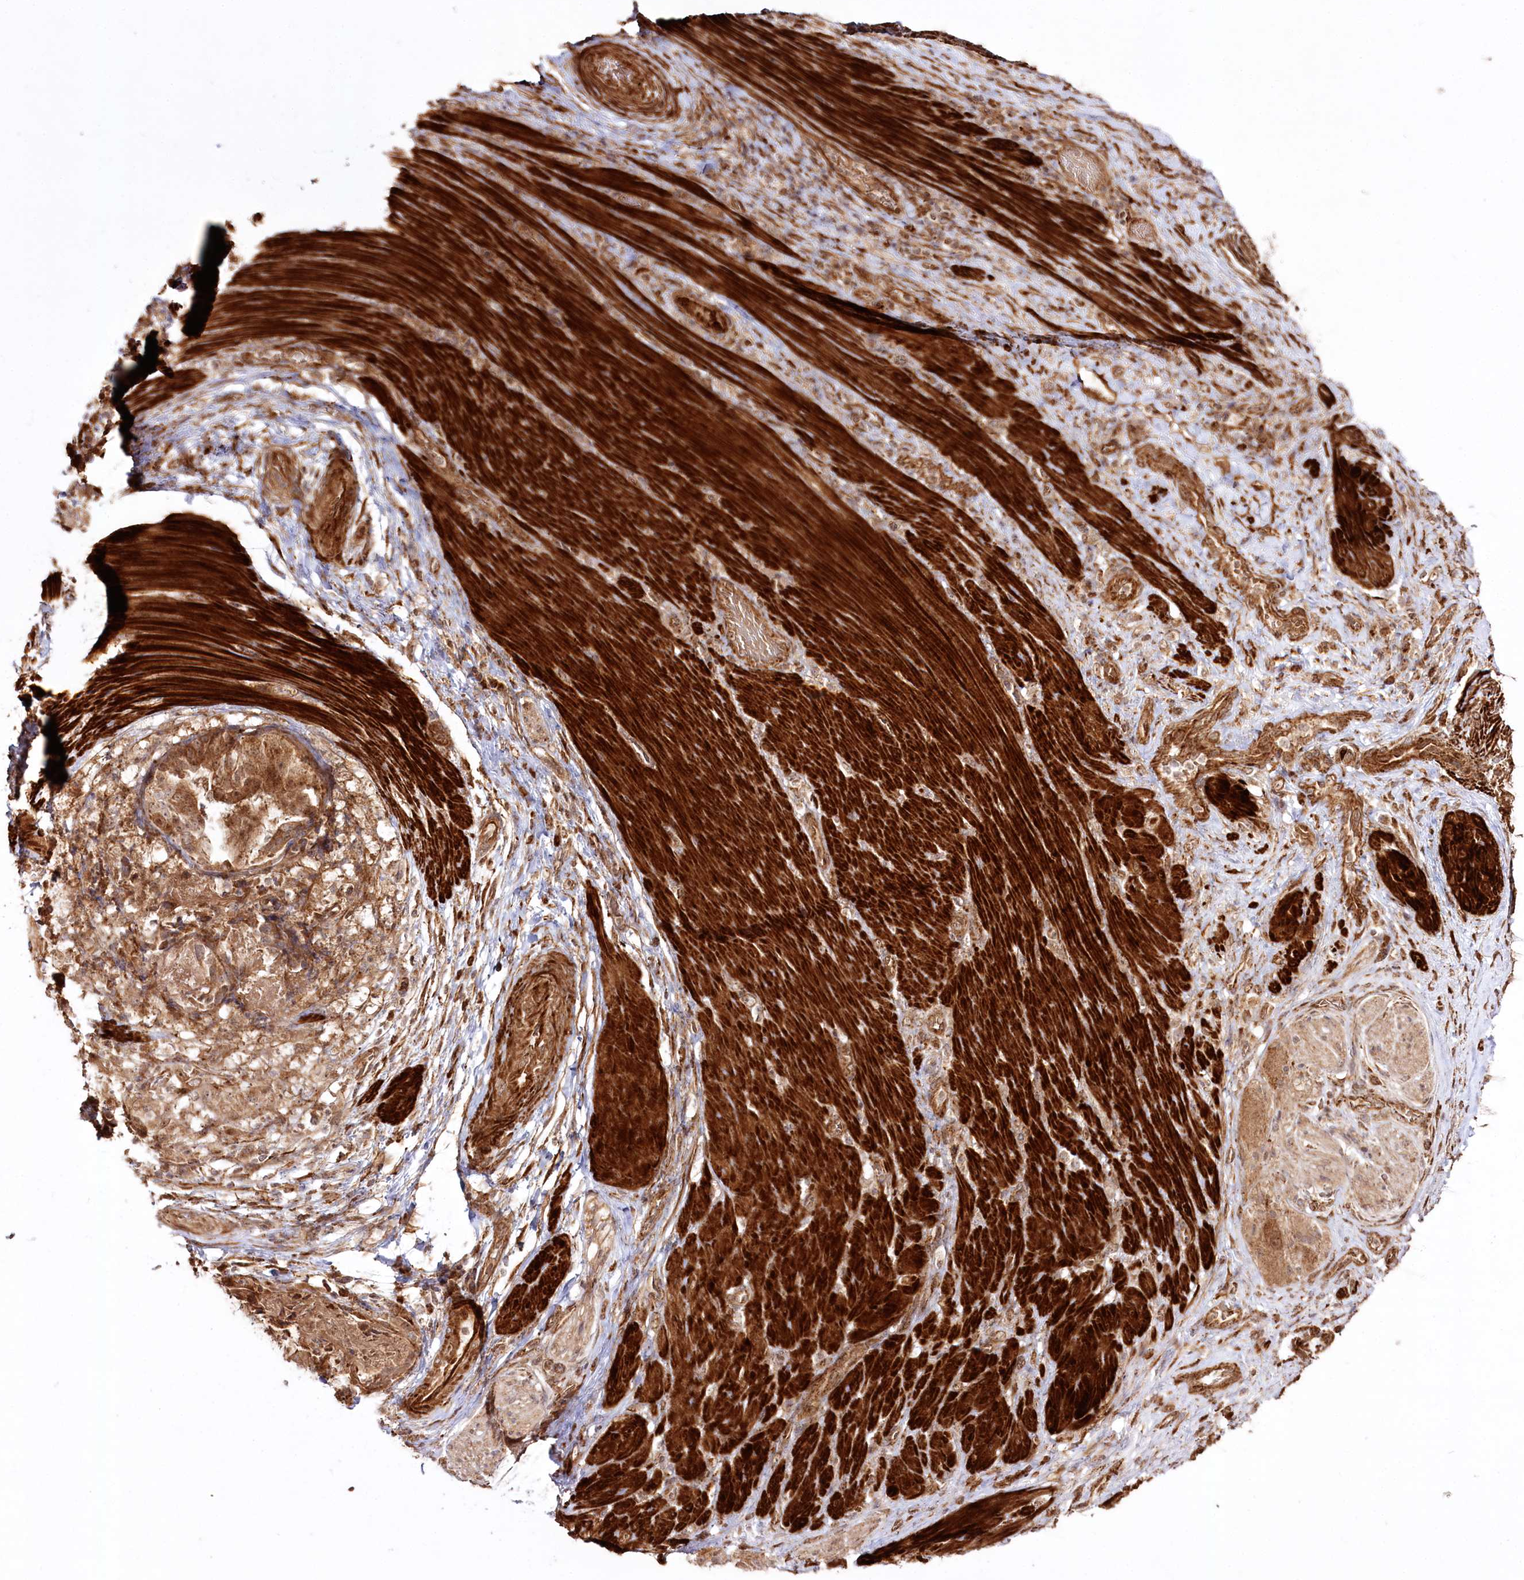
{"staining": {"intensity": "moderate", "quantity": ">75%", "location": "cytoplasmic/membranous"}, "tissue": "stomach cancer", "cell_type": "Tumor cells", "image_type": "cancer", "snomed": [{"axis": "morphology", "description": "Adenocarcinoma, NOS"}, {"axis": "topography", "description": "Stomach"}], "caption": "A brown stain shows moderate cytoplasmic/membranous positivity of a protein in human stomach cancer tumor cells.", "gene": "REXO2", "patient": {"sex": "male", "age": 48}}